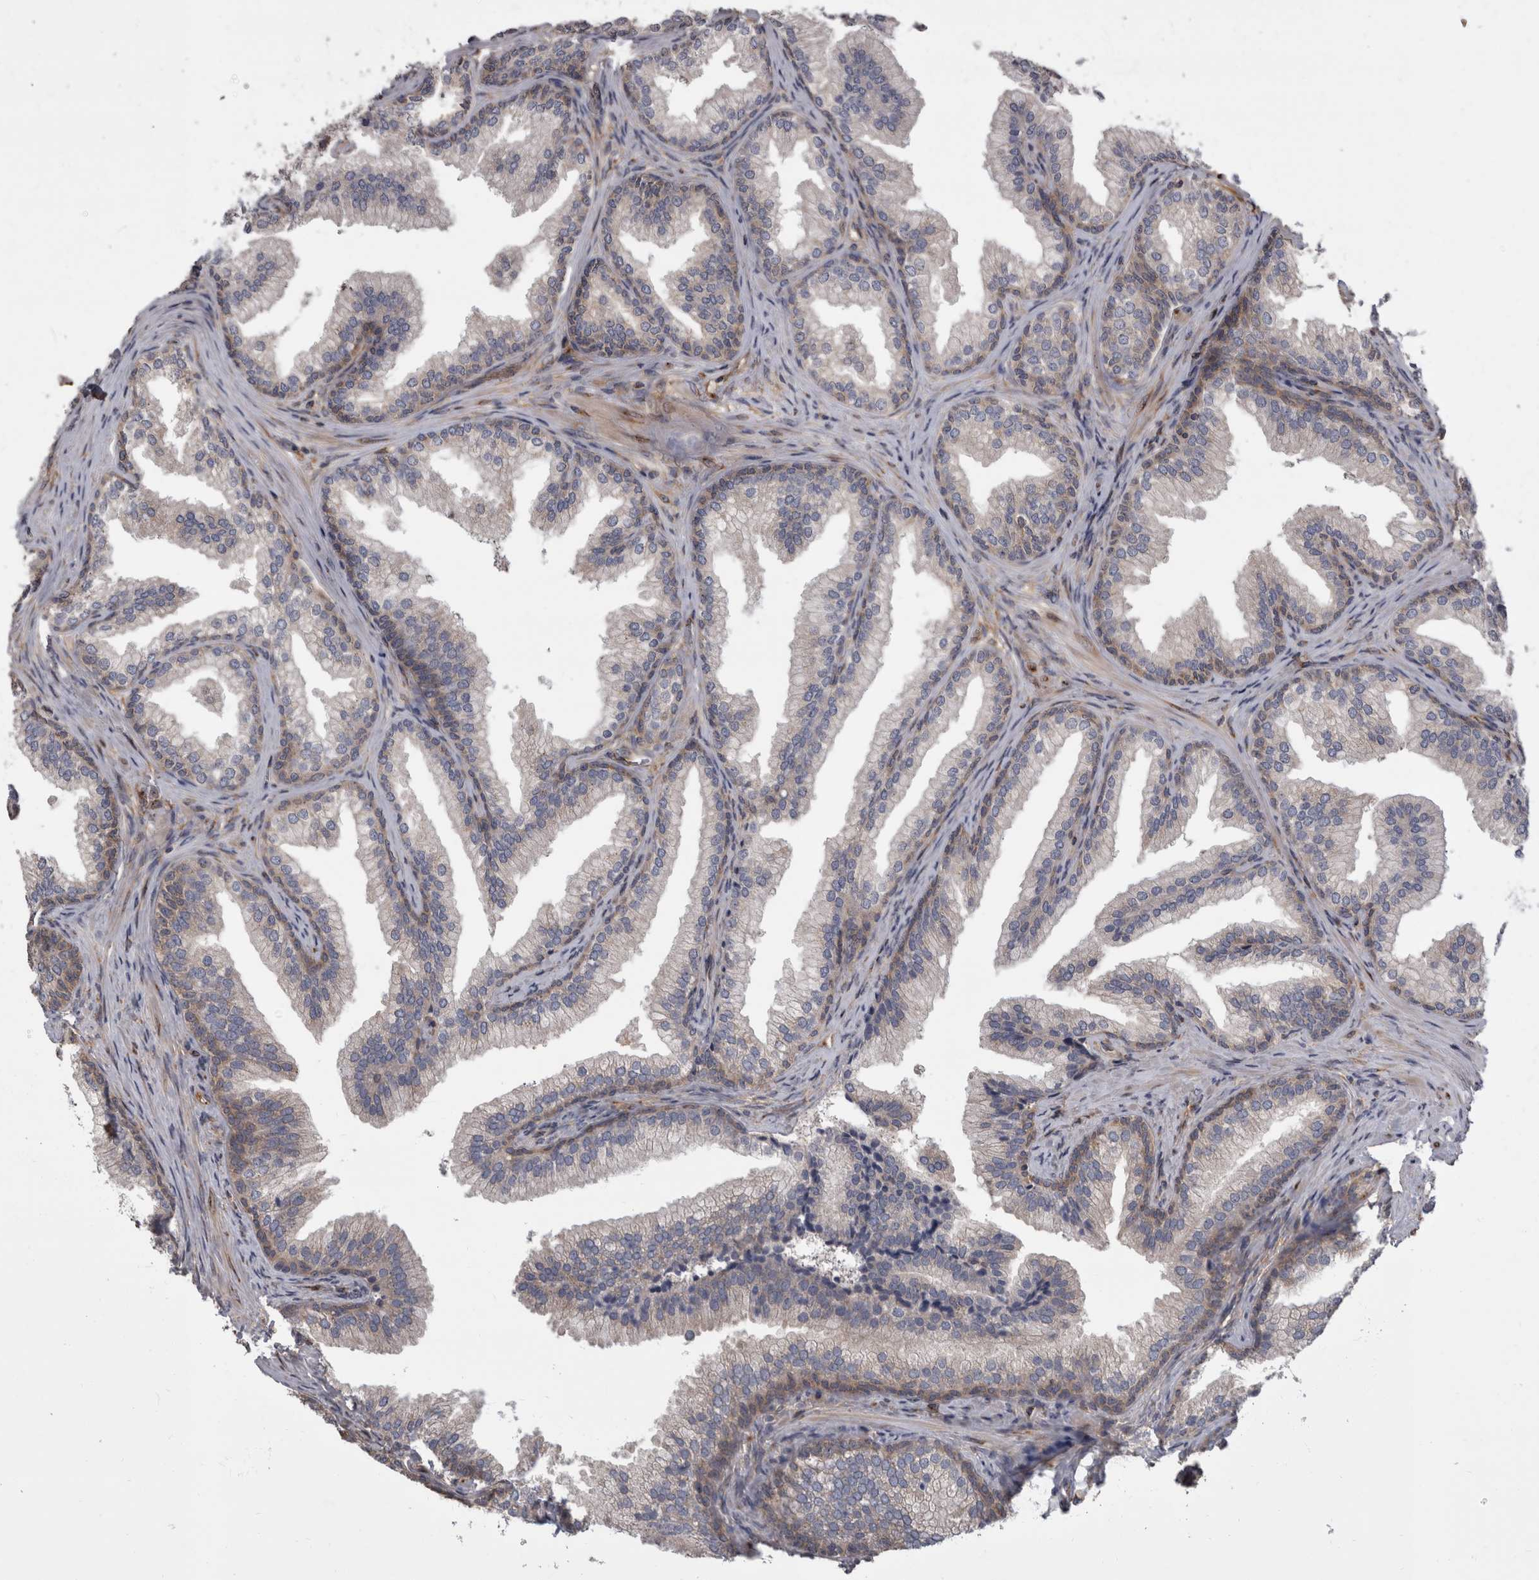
{"staining": {"intensity": "moderate", "quantity": "<25%", "location": "cytoplasmic/membranous"}, "tissue": "prostate", "cell_type": "Glandular cells", "image_type": "normal", "snomed": [{"axis": "morphology", "description": "Normal tissue, NOS"}, {"axis": "topography", "description": "Prostate"}], "caption": "Protein analysis of benign prostate exhibits moderate cytoplasmic/membranous expression in about <25% of glandular cells.", "gene": "HOOK3", "patient": {"sex": "male", "age": 76}}